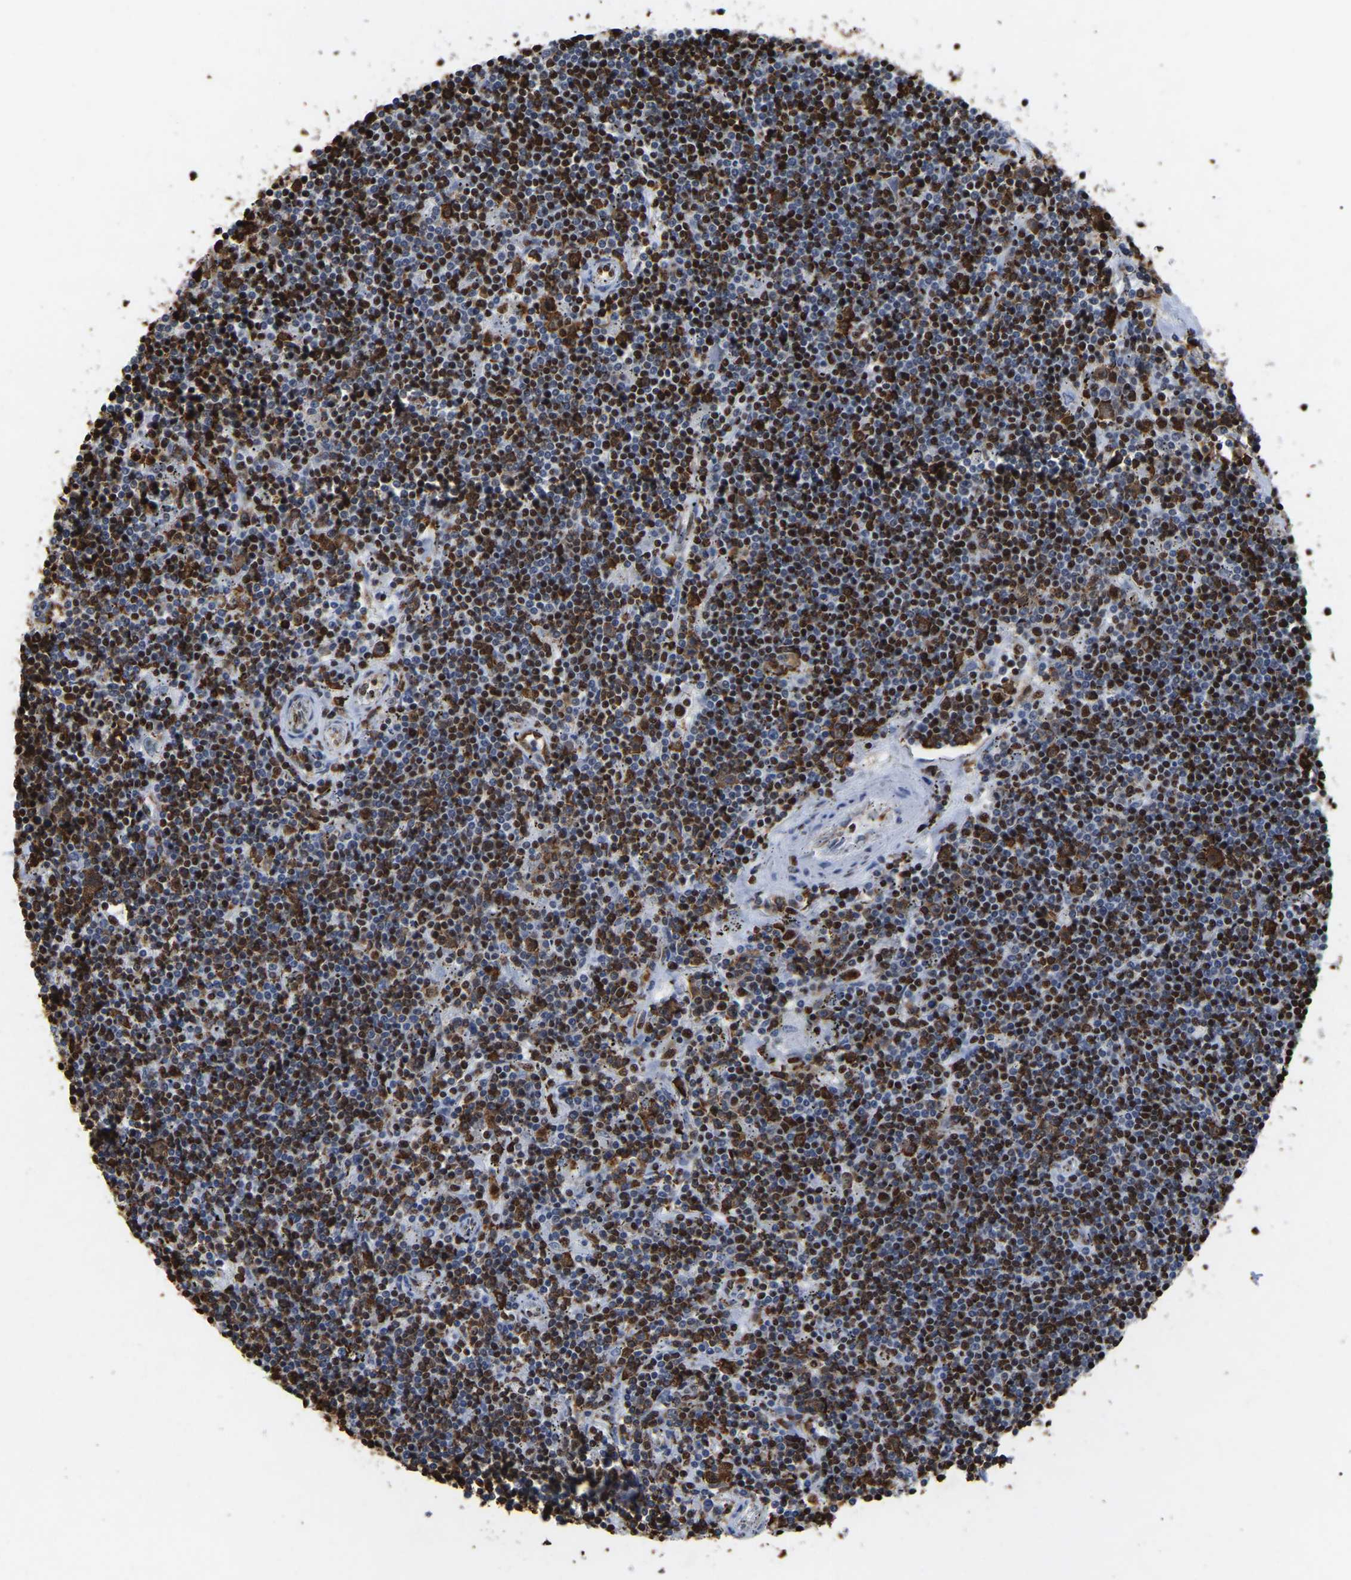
{"staining": {"intensity": "strong", "quantity": ">75%", "location": "nuclear"}, "tissue": "lymphoma", "cell_type": "Tumor cells", "image_type": "cancer", "snomed": [{"axis": "morphology", "description": "Malignant lymphoma, non-Hodgkin's type, Low grade"}, {"axis": "topography", "description": "Spleen"}], "caption": "Immunohistochemical staining of human low-grade malignant lymphoma, non-Hodgkin's type reveals strong nuclear protein expression in approximately >75% of tumor cells.", "gene": "RBL2", "patient": {"sex": "male", "age": 76}}